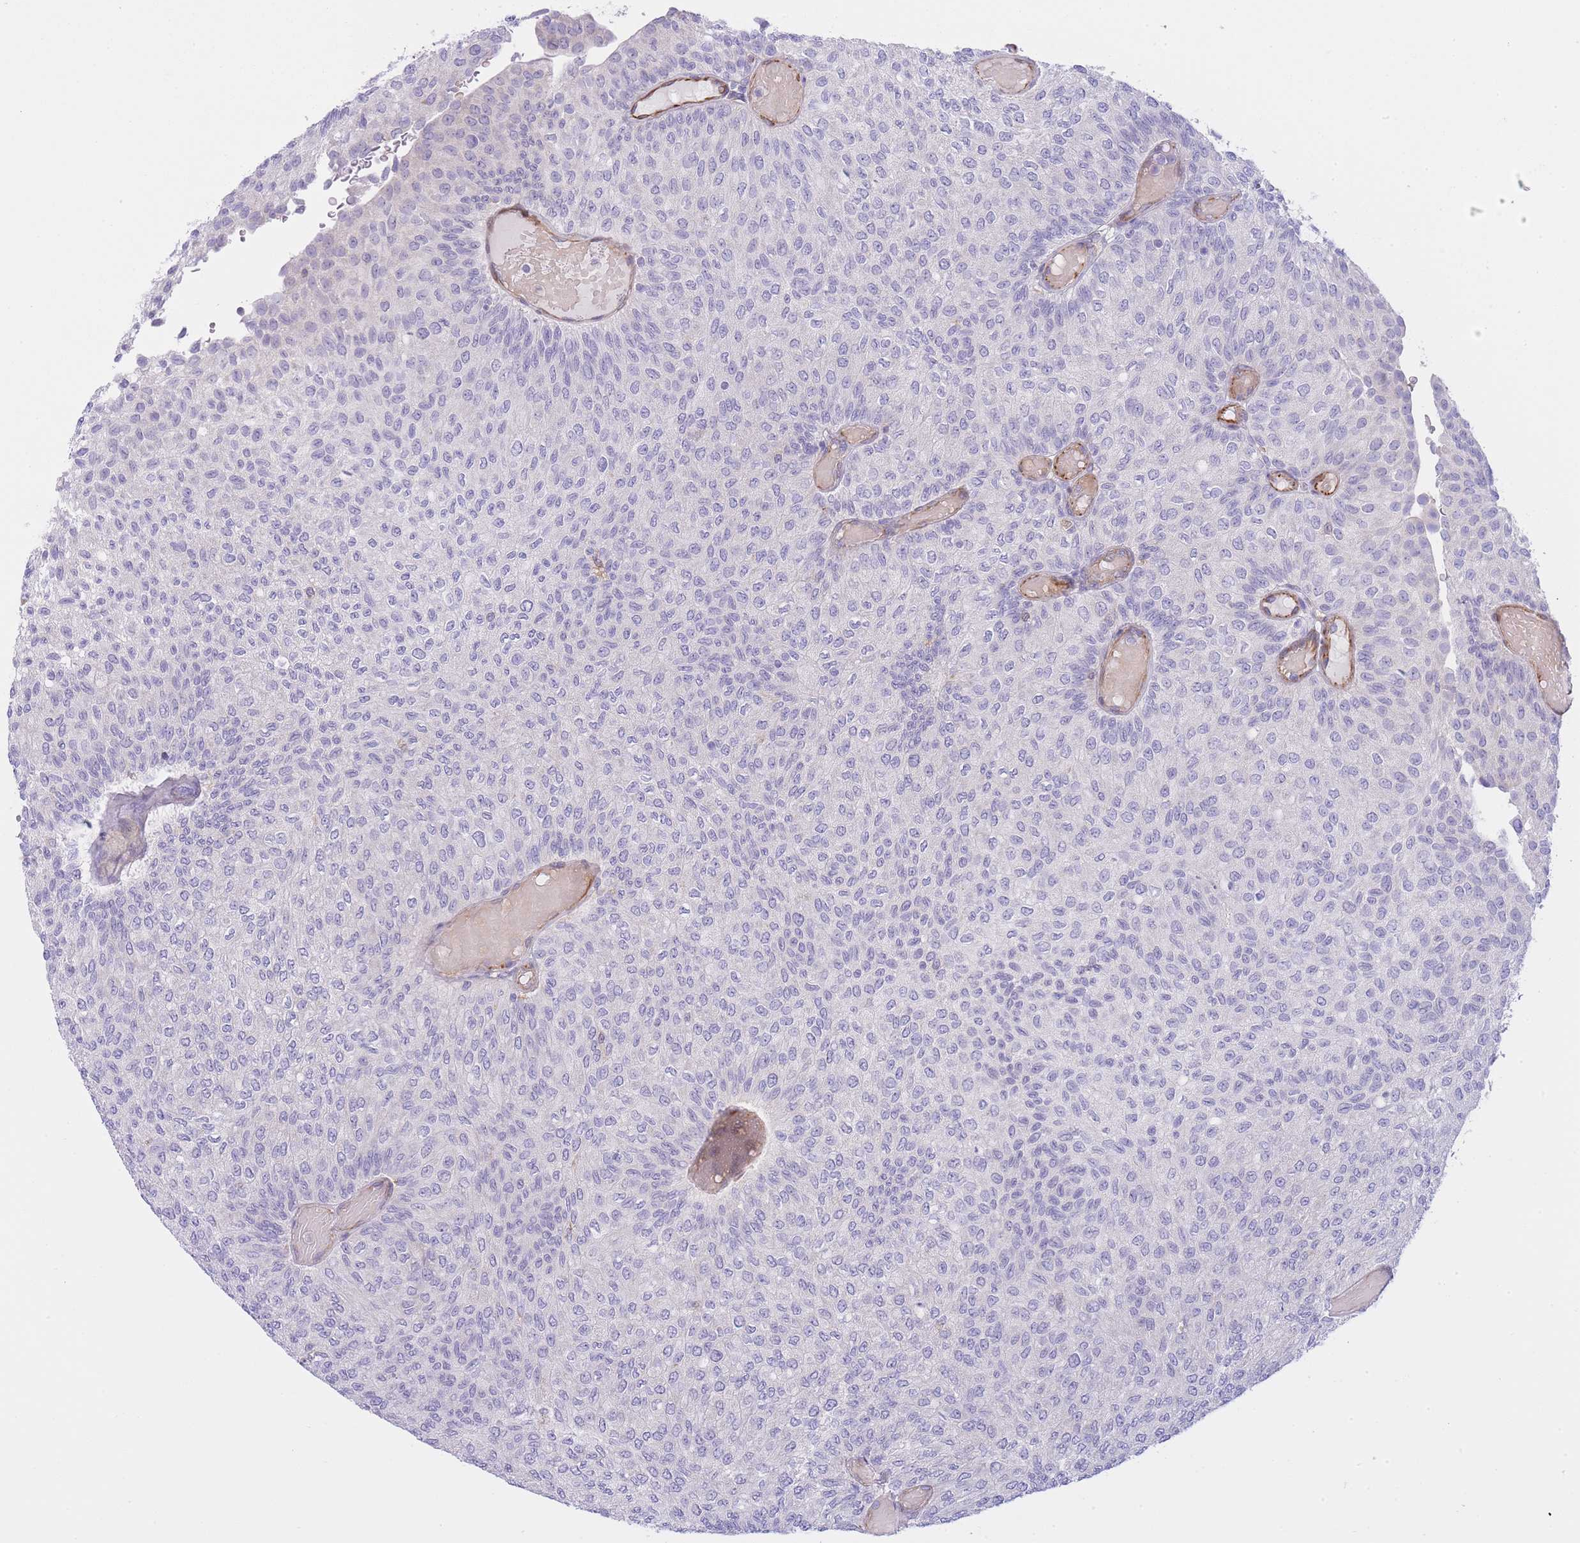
{"staining": {"intensity": "negative", "quantity": "none", "location": "none"}, "tissue": "urothelial cancer", "cell_type": "Tumor cells", "image_type": "cancer", "snomed": [{"axis": "morphology", "description": "Urothelial carcinoma, Low grade"}, {"axis": "topography", "description": "Urinary bladder"}], "caption": "The IHC micrograph has no significant staining in tumor cells of urothelial cancer tissue.", "gene": "ECPAS", "patient": {"sex": "male", "age": 78}}